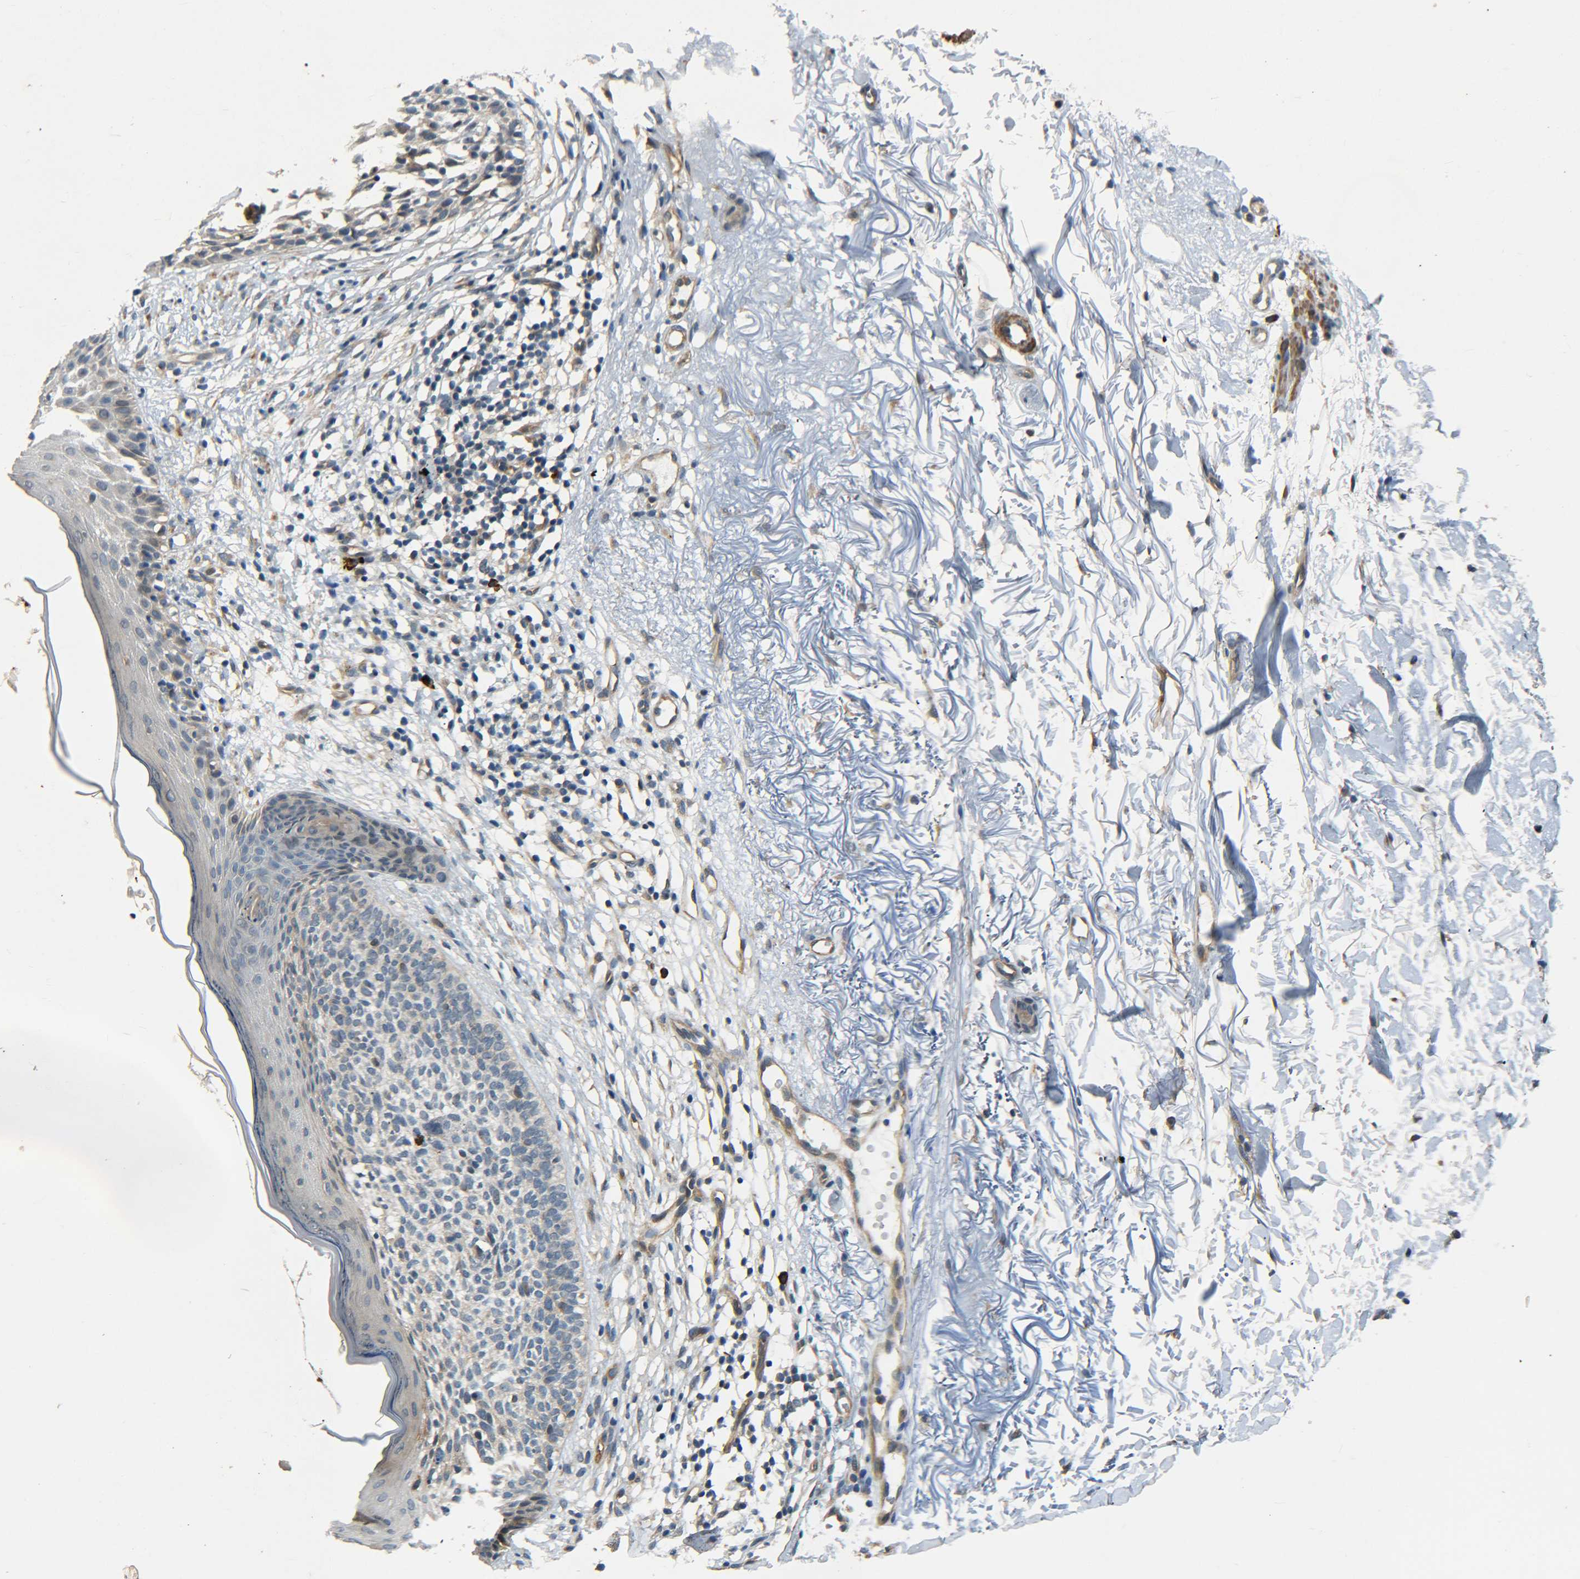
{"staining": {"intensity": "negative", "quantity": "none", "location": "none"}, "tissue": "skin cancer", "cell_type": "Tumor cells", "image_type": "cancer", "snomed": [{"axis": "morphology", "description": "Basal cell carcinoma"}, {"axis": "topography", "description": "Skin"}], "caption": "Immunohistochemistry photomicrograph of neoplastic tissue: human skin cancer stained with DAB (3,3'-diaminobenzidine) reveals no significant protein expression in tumor cells.", "gene": "MEIS1", "patient": {"sex": "female", "age": 70}}